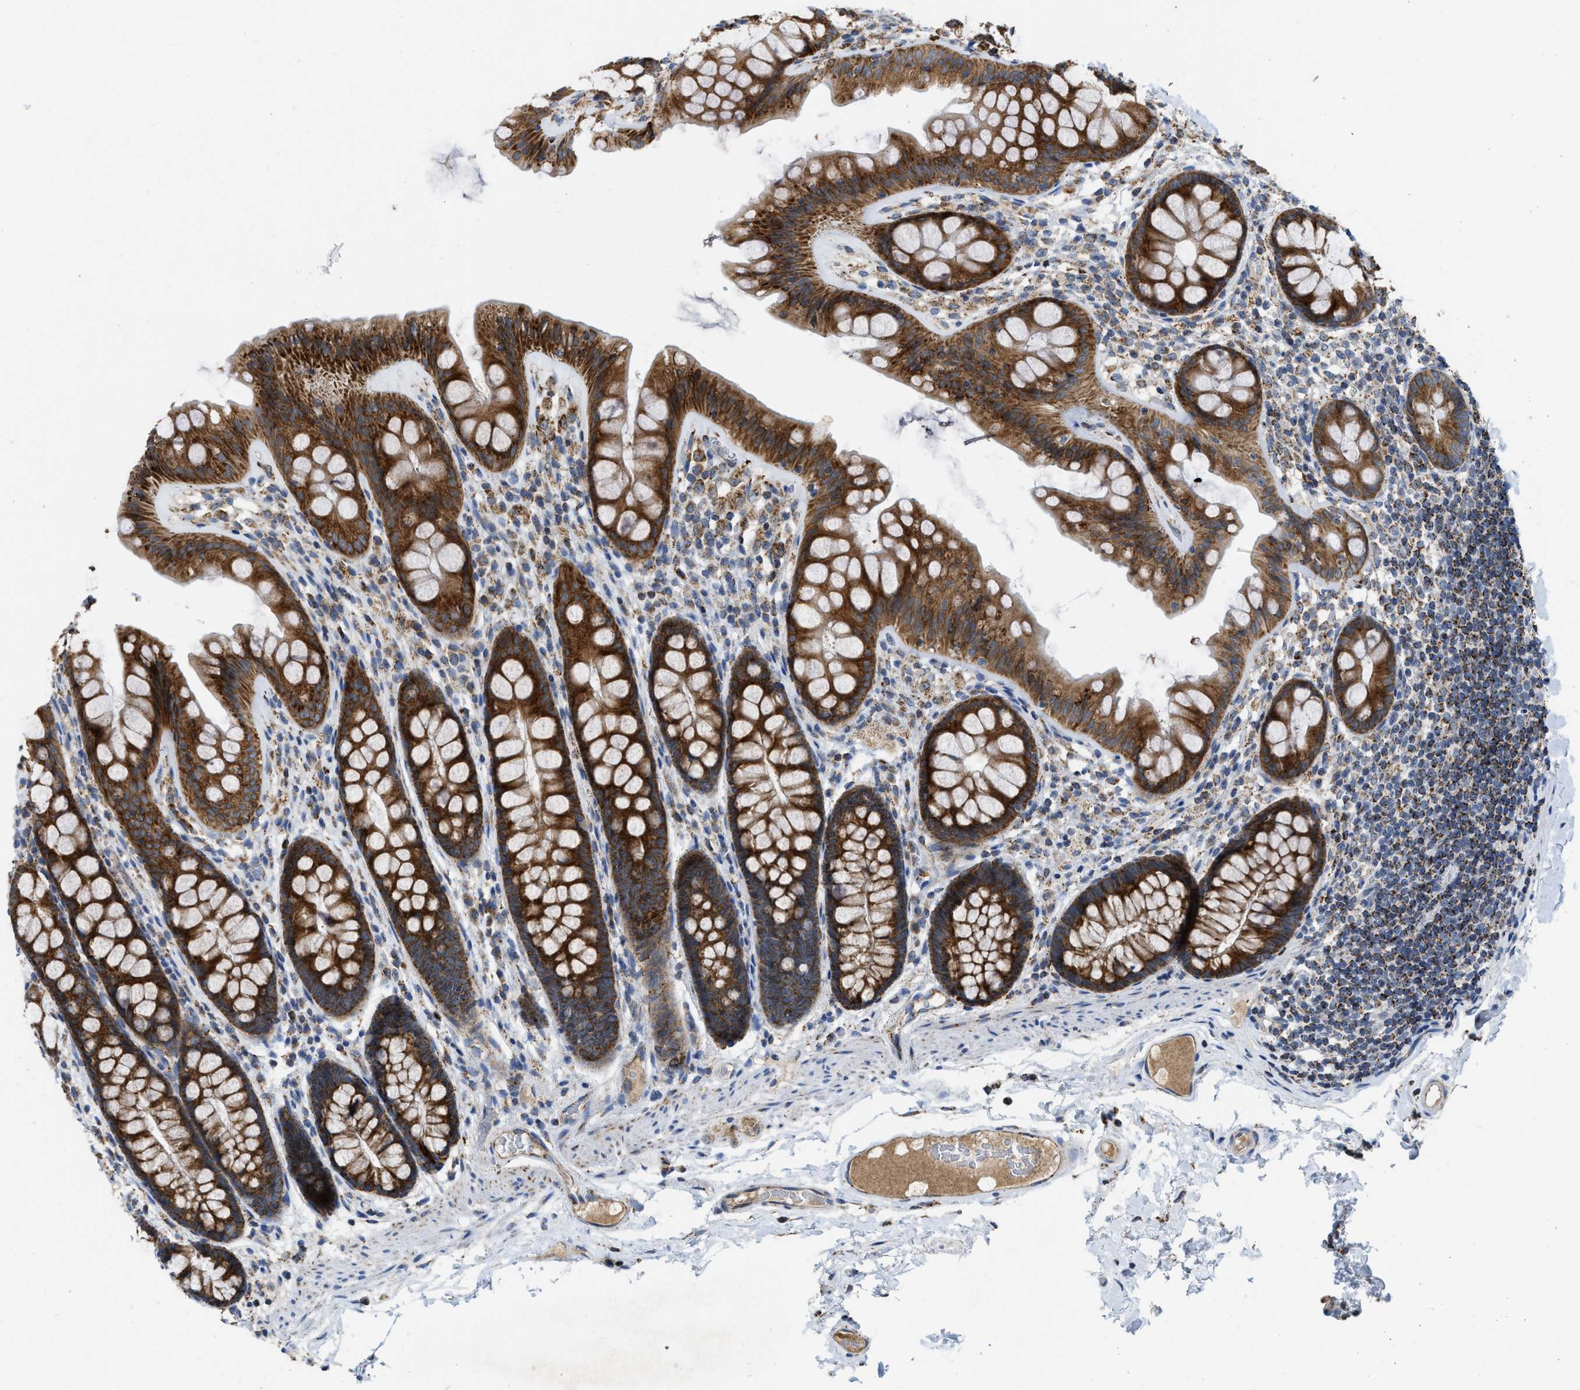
{"staining": {"intensity": "weak", "quantity": ">75%", "location": "cytoplasmic/membranous"}, "tissue": "colon", "cell_type": "Endothelial cells", "image_type": "normal", "snomed": [{"axis": "morphology", "description": "Normal tissue, NOS"}, {"axis": "topography", "description": "Colon"}], "caption": "Protein staining of unremarkable colon exhibits weak cytoplasmic/membranous staining in about >75% of endothelial cells.", "gene": "GATD3", "patient": {"sex": "female", "age": 56}}